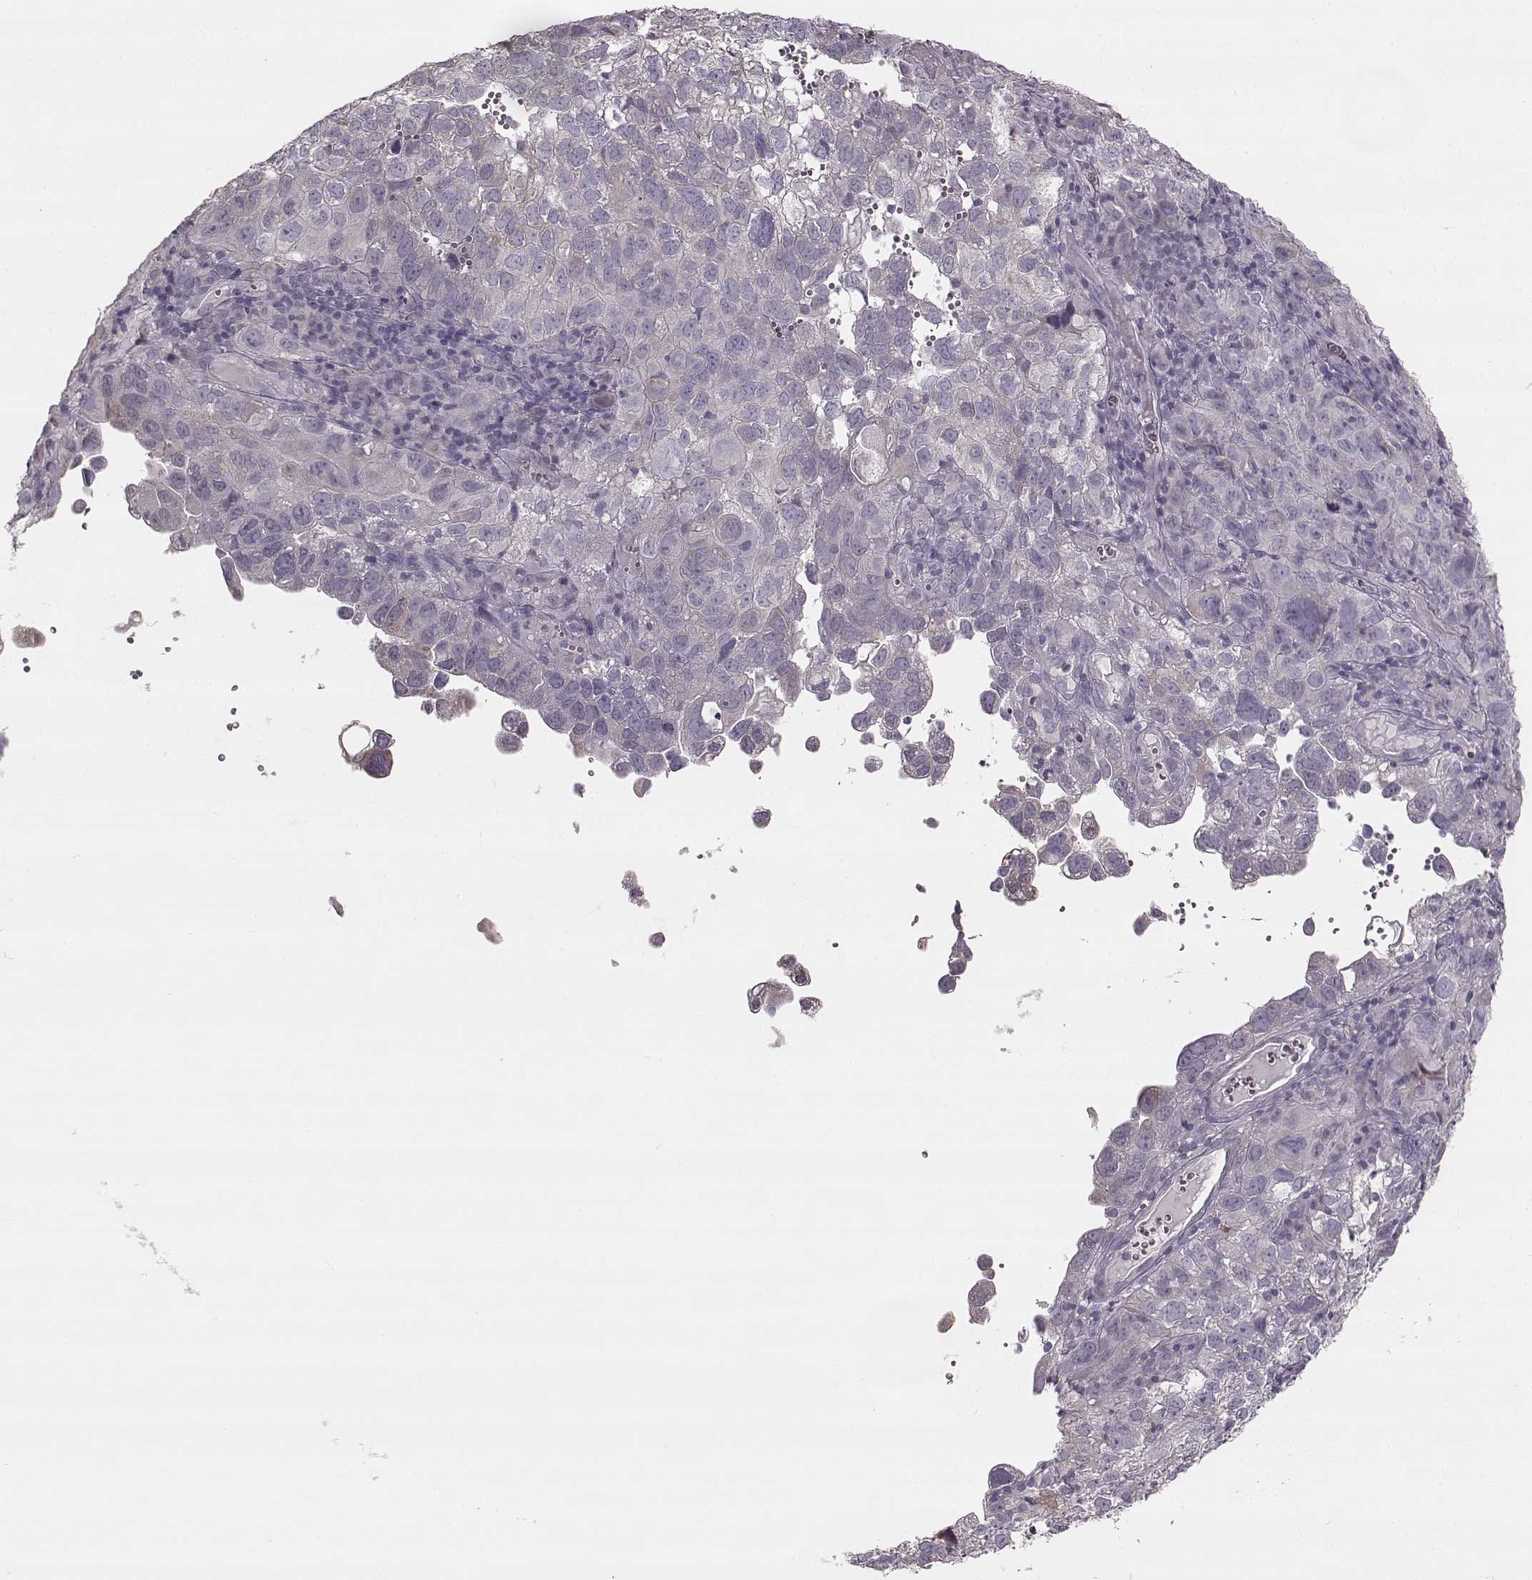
{"staining": {"intensity": "negative", "quantity": "none", "location": "none"}, "tissue": "cervical cancer", "cell_type": "Tumor cells", "image_type": "cancer", "snomed": [{"axis": "morphology", "description": "Squamous cell carcinoma, NOS"}, {"axis": "topography", "description": "Cervix"}], "caption": "Tumor cells are negative for protein expression in human cervical cancer.", "gene": "MAP6D1", "patient": {"sex": "female", "age": 55}}